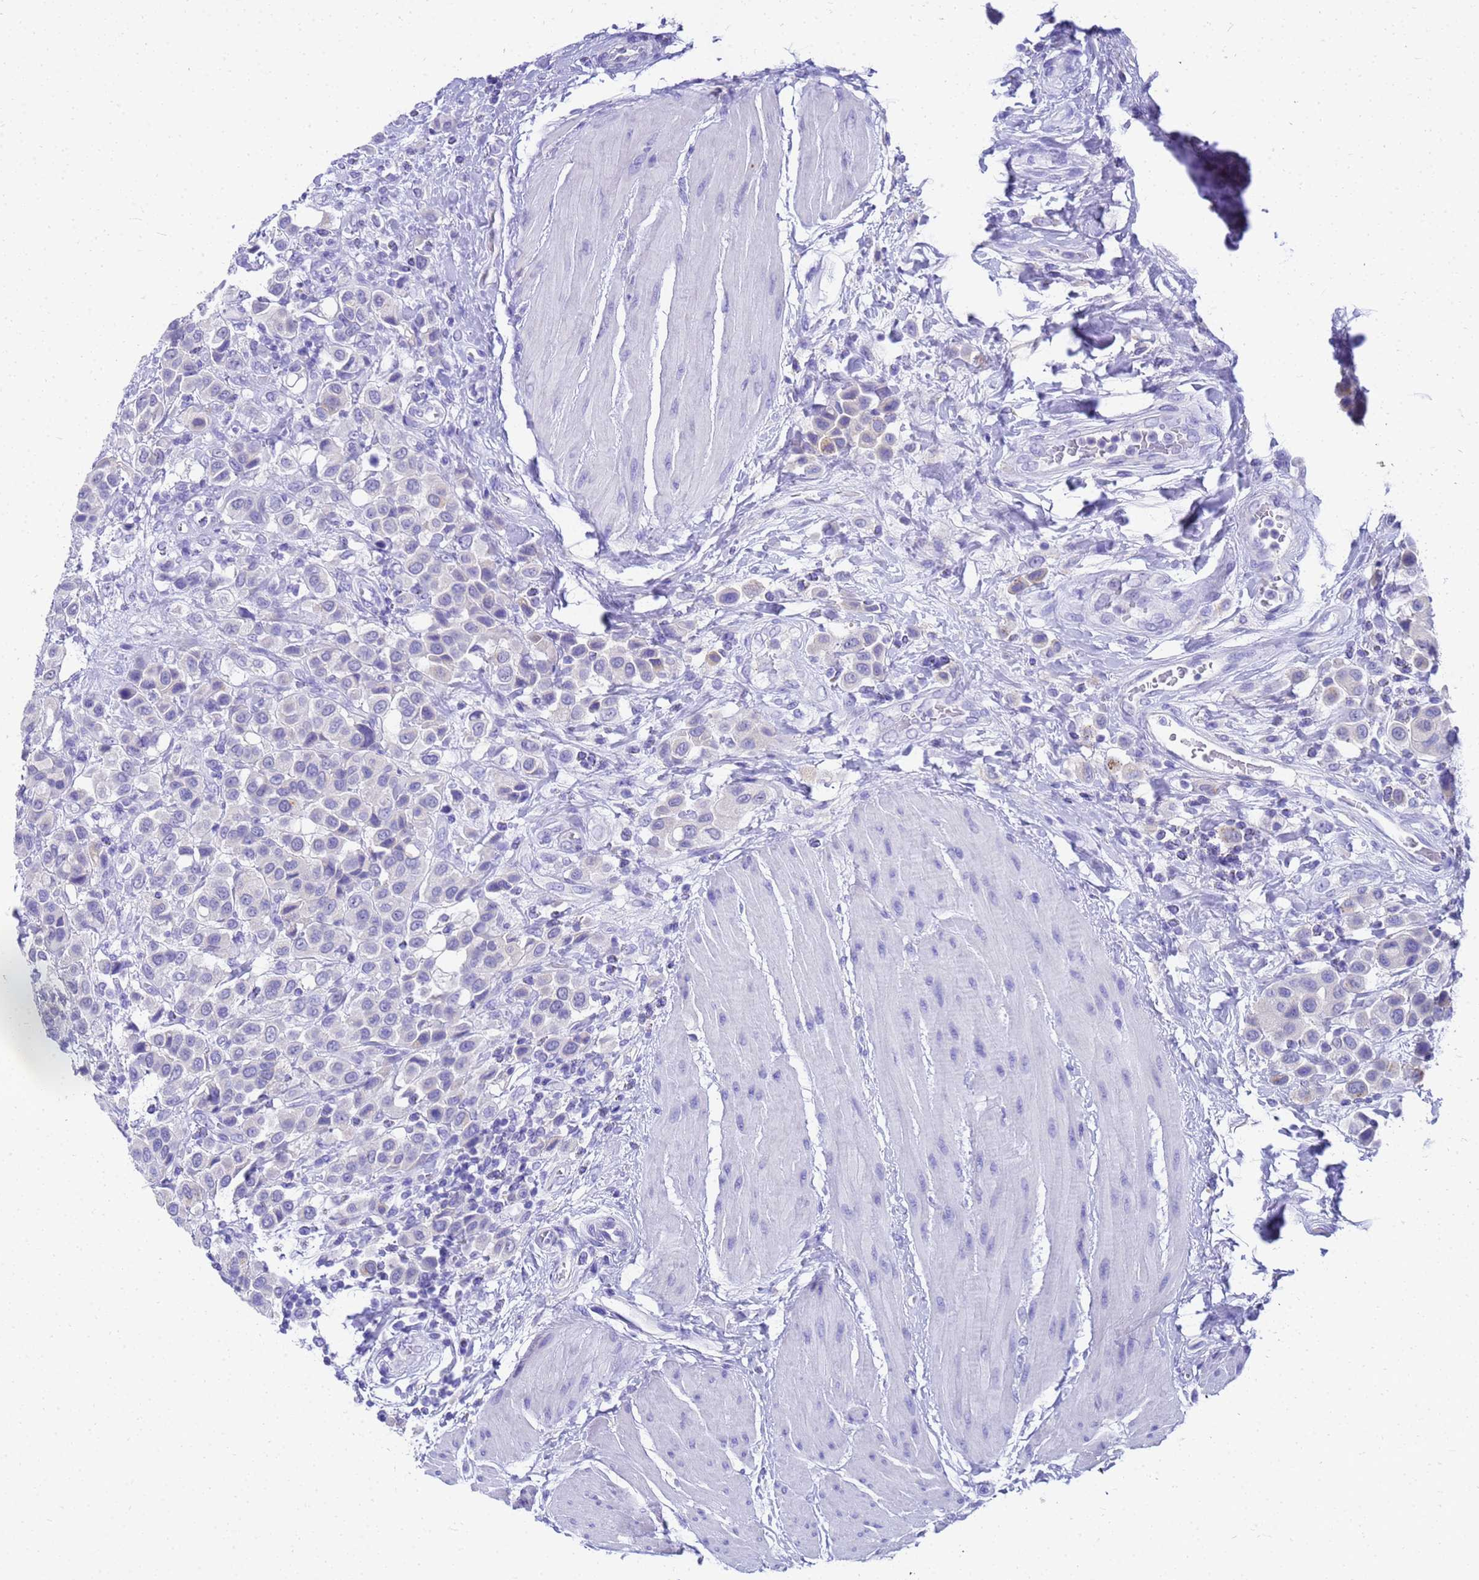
{"staining": {"intensity": "negative", "quantity": "none", "location": "none"}, "tissue": "urothelial cancer", "cell_type": "Tumor cells", "image_type": "cancer", "snomed": [{"axis": "morphology", "description": "Urothelial carcinoma, High grade"}, {"axis": "topography", "description": "Urinary bladder"}], "caption": "A micrograph of urothelial cancer stained for a protein demonstrates no brown staining in tumor cells. Brightfield microscopy of immunohistochemistry (IHC) stained with DAB (brown) and hematoxylin (blue), captured at high magnification.", "gene": "MS4A13", "patient": {"sex": "male", "age": 50}}